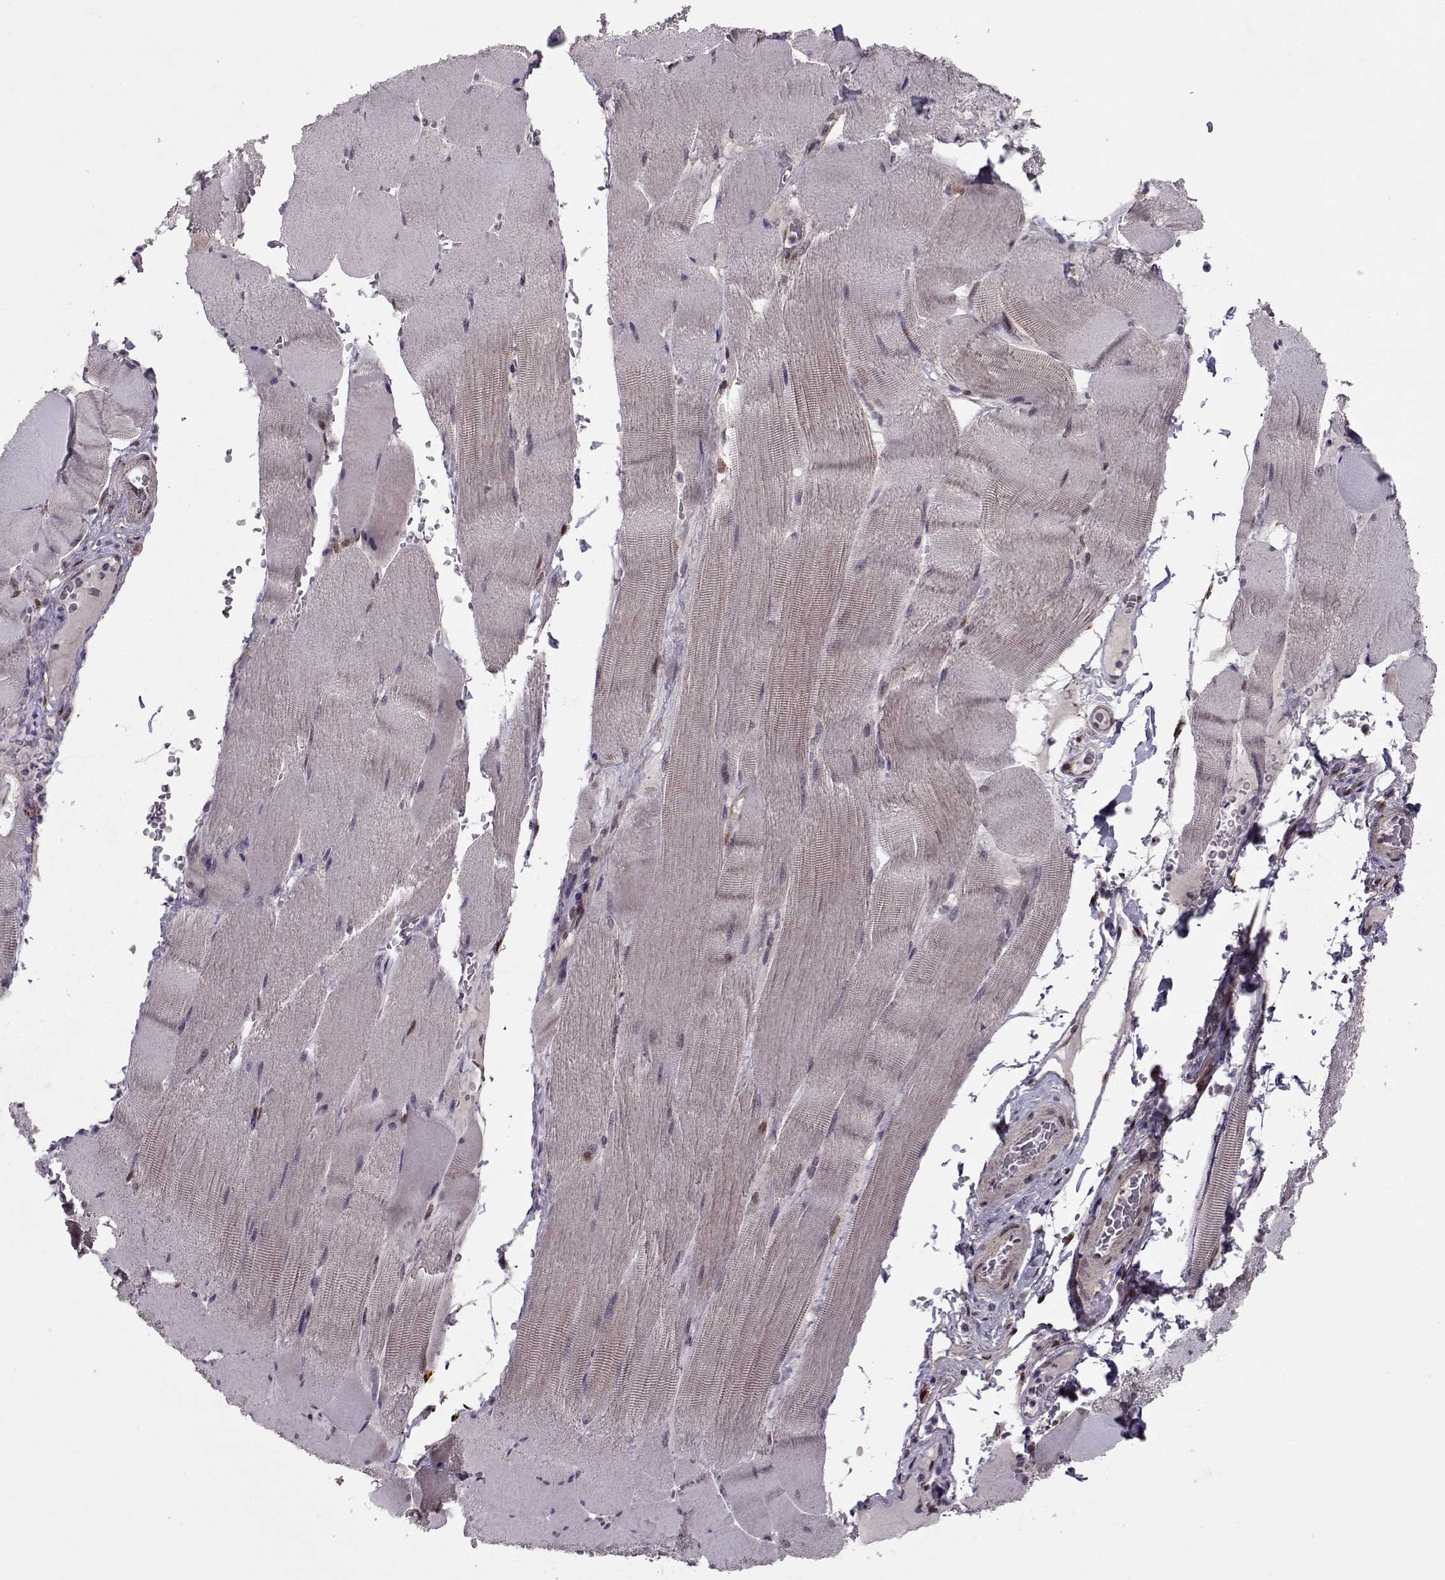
{"staining": {"intensity": "negative", "quantity": "none", "location": "none"}, "tissue": "skeletal muscle", "cell_type": "Myocytes", "image_type": "normal", "snomed": [{"axis": "morphology", "description": "Normal tissue, NOS"}, {"axis": "topography", "description": "Skeletal muscle"}], "caption": "There is no significant staining in myocytes of skeletal muscle.", "gene": "CDK4", "patient": {"sex": "male", "age": 56}}